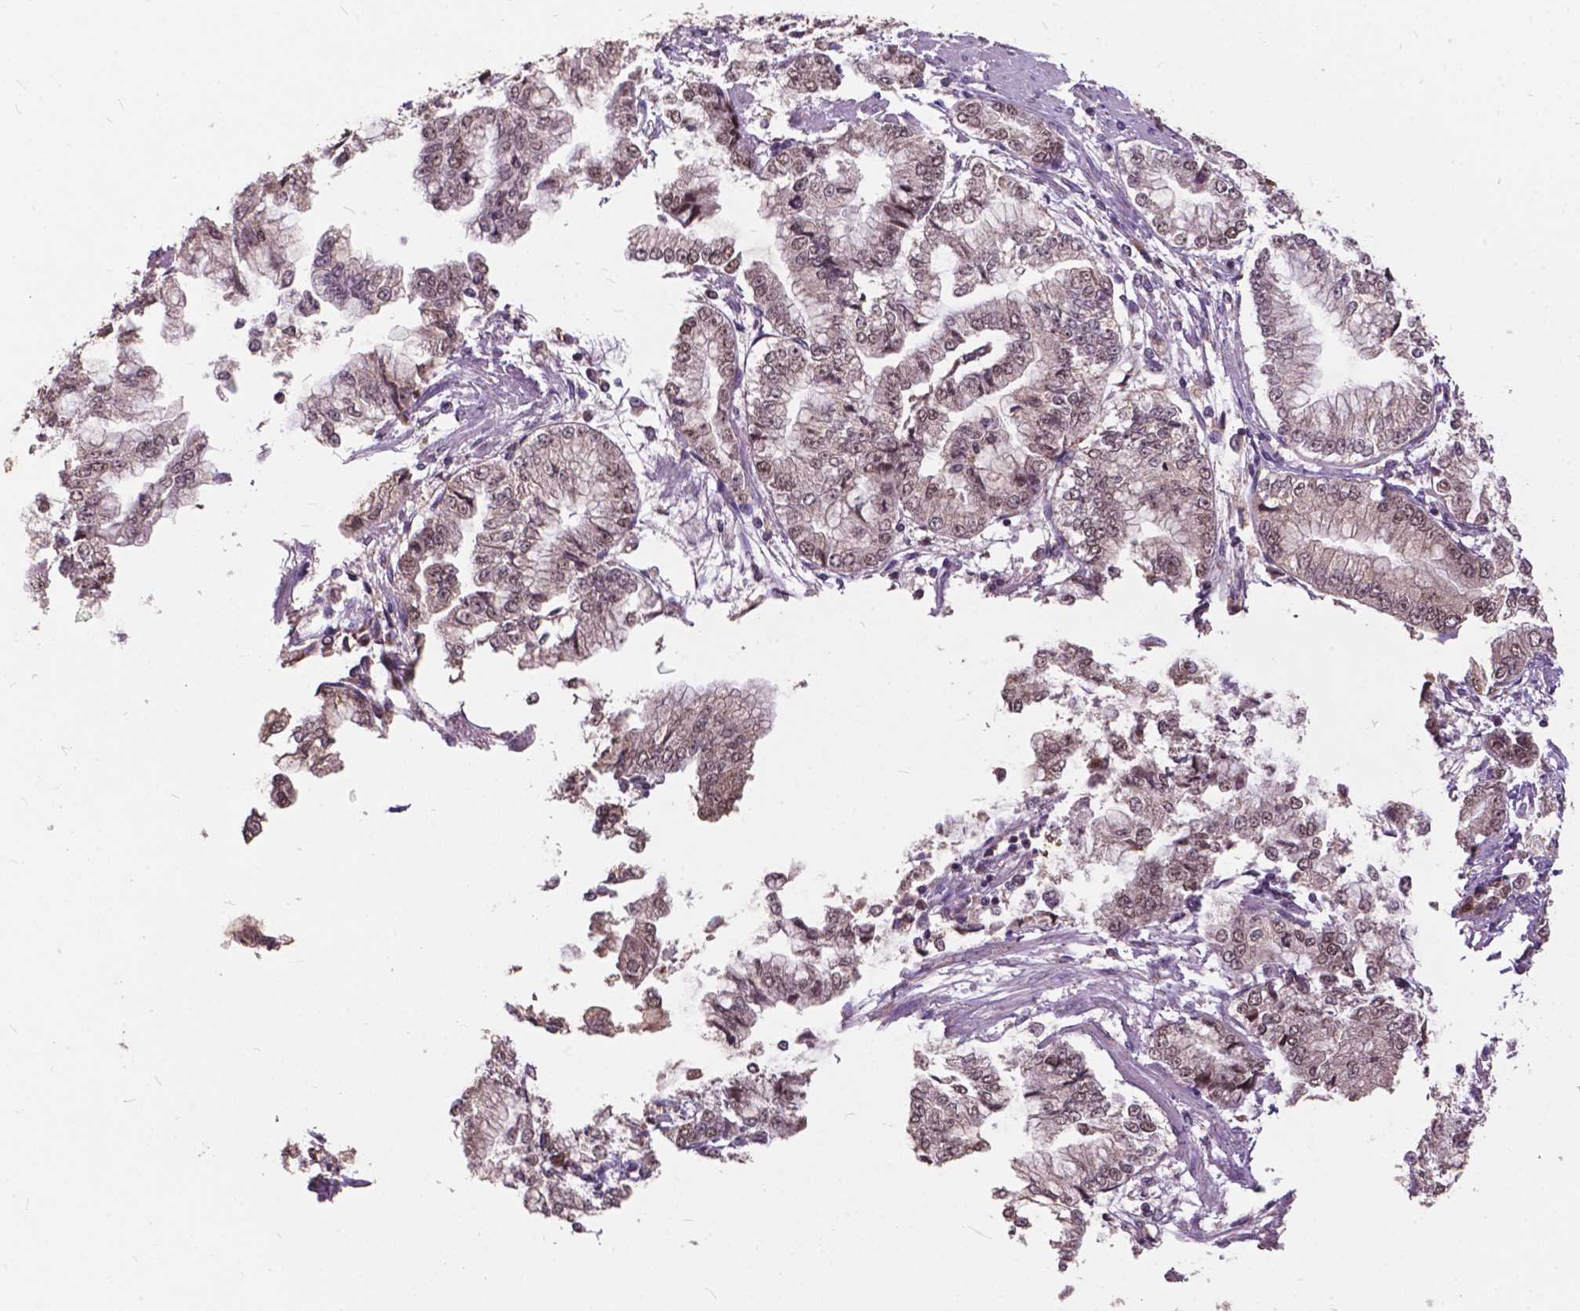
{"staining": {"intensity": "weak", "quantity": ">75%", "location": "nuclear"}, "tissue": "stomach cancer", "cell_type": "Tumor cells", "image_type": "cancer", "snomed": [{"axis": "morphology", "description": "Adenocarcinoma, NOS"}, {"axis": "topography", "description": "Stomach, upper"}], "caption": "Tumor cells display low levels of weak nuclear expression in about >75% of cells in stomach cancer (adenocarcinoma).", "gene": "MSH2", "patient": {"sex": "female", "age": 74}}